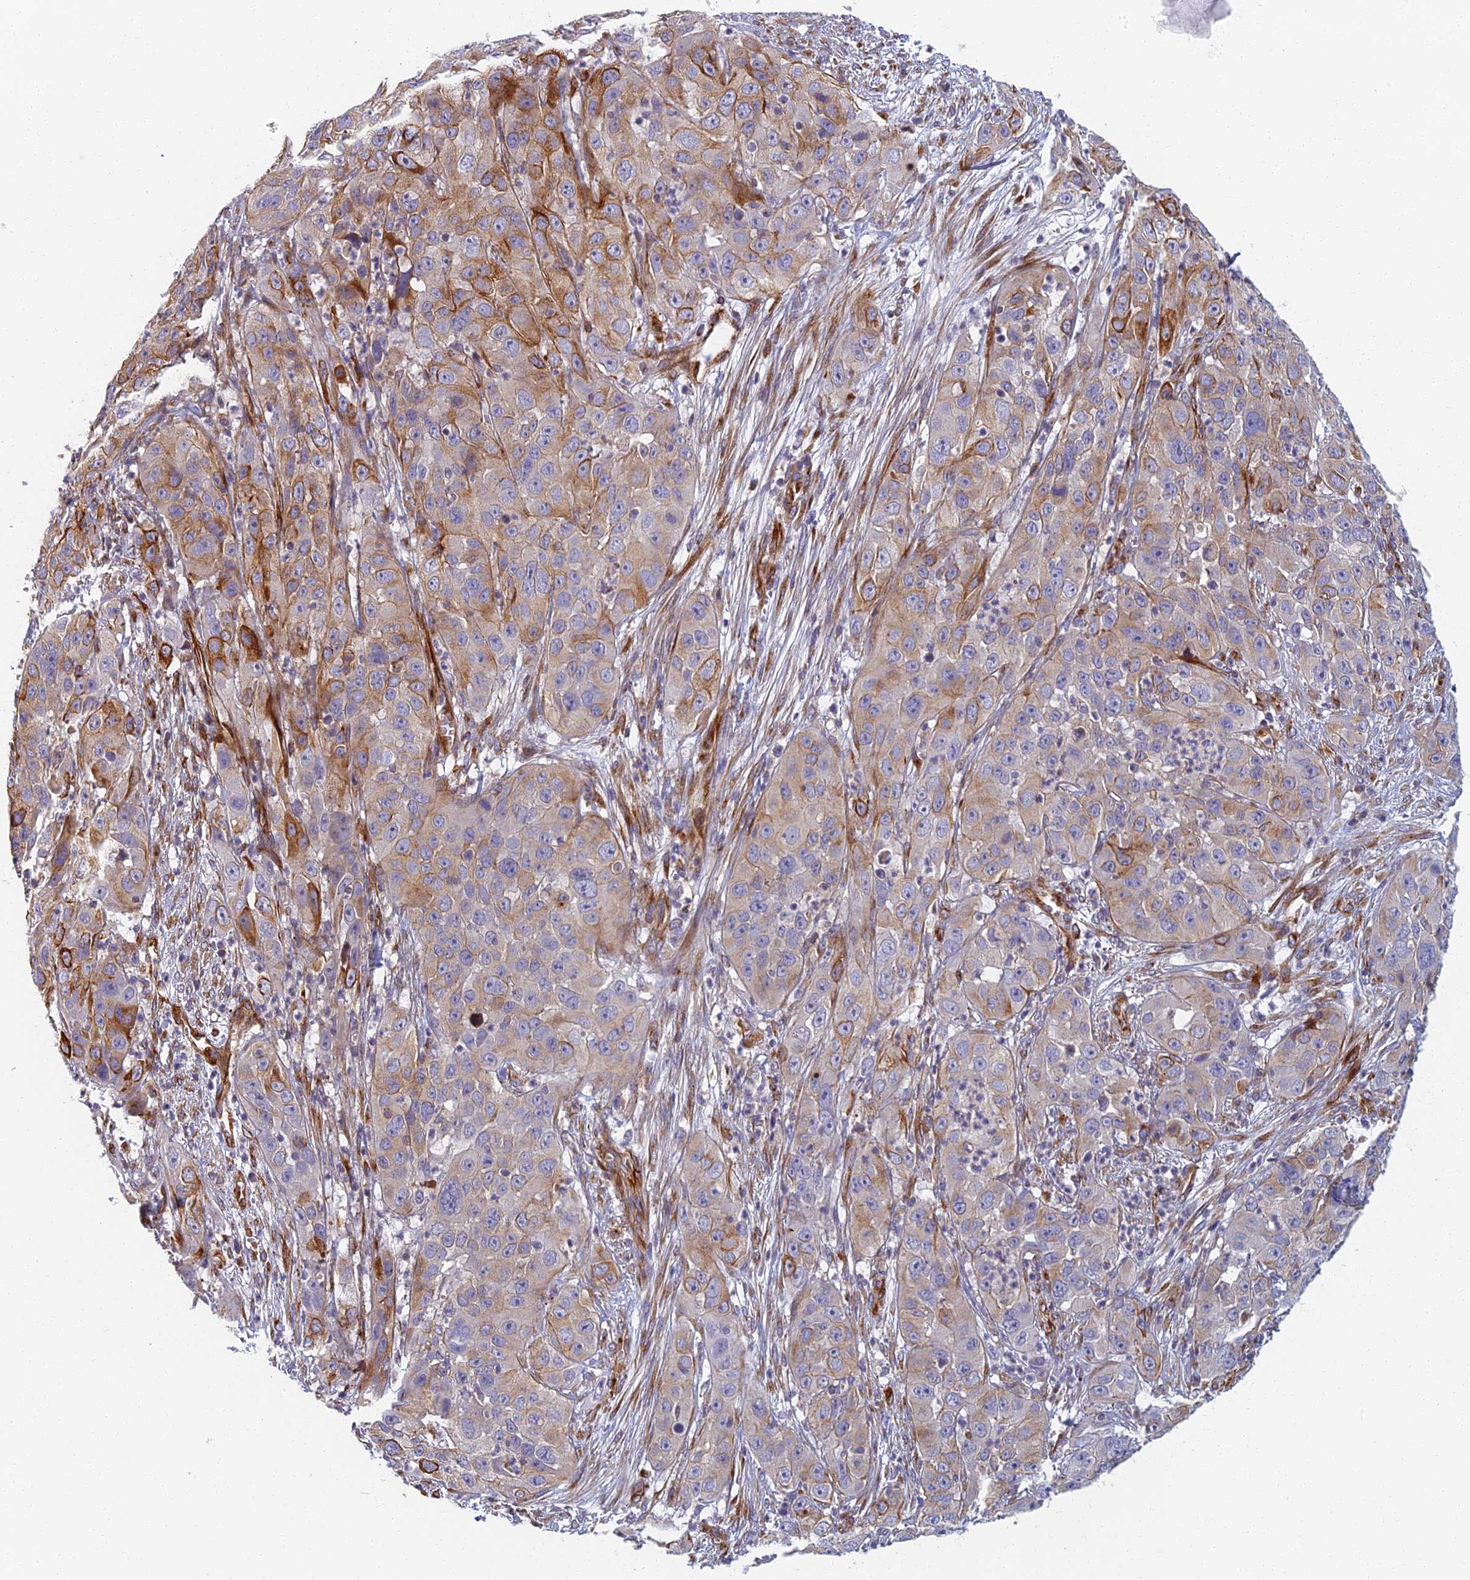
{"staining": {"intensity": "strong", "quantity": "<25%", "location": "cytoplasmic/membranous"}, "tissue": "cervical cancer", "cell_type": "Tumor cells", "image_type": "cancer", "snomed": [{"axis": "morphology", "description": "Squamous cell carcinoma, NOS"}, {"axis": "topography", "description": "Cervix"}], "caption": "Immunohistochemistry of cervical cancer demonstrates medium levels of strong cytoplasmic/membranous positivity in approximately <25% of tumor cells. The staining was performed using DAB to visualize the protein expression in brown, while the nuclei were stained in blue with hematoxylin (Magnification: 20x).", "gene": "ABCB10", "patient": {"sex": "female", "age": 32}}